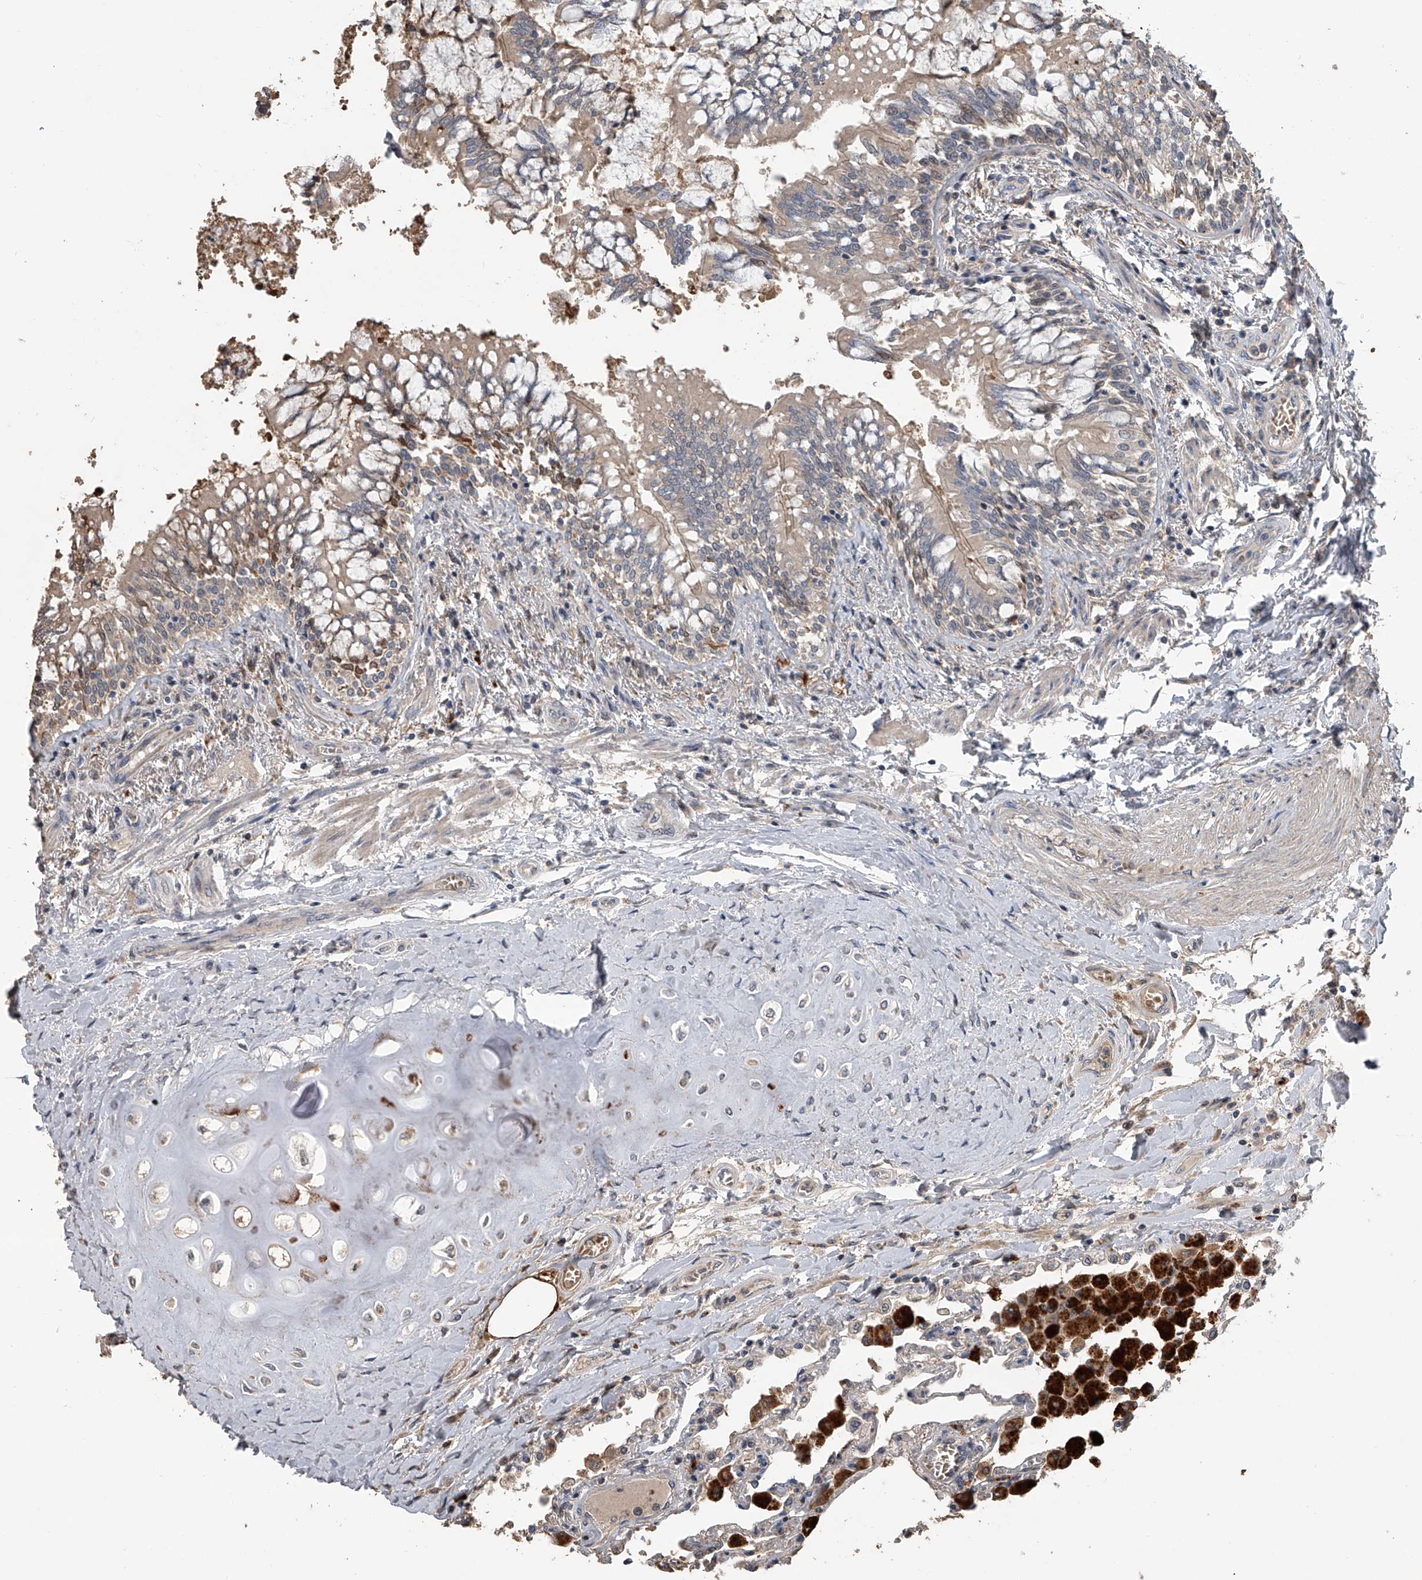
{"staining": {"intensity": "moderate", "quantity": "25%-75%", "location": "cytoplasmic/membranous"}, "tissue": "lung", "cell_type": "Alveolar cells", "image_type": "normal", "snomed": [{"axis": "morphology", "description": "Normal tissue, NOS"}, {"axis": "topography", "description": "Bronchus"}, {"axis": "topography", "description": "Lung"}], "caption": "Protein staining of unremarkable lung shows moderate cytoplasmic/membranous staining in approximately 25%-75% of alveolar cells. The staining is performed using DAB (3,3'-diaminobenzidine) brown chromogen to label protein expression. The nuclei are counter-stained blue using hematoxylin.", "gene": "DOCK9", "patient": {"sex": "female", "age": 49}}